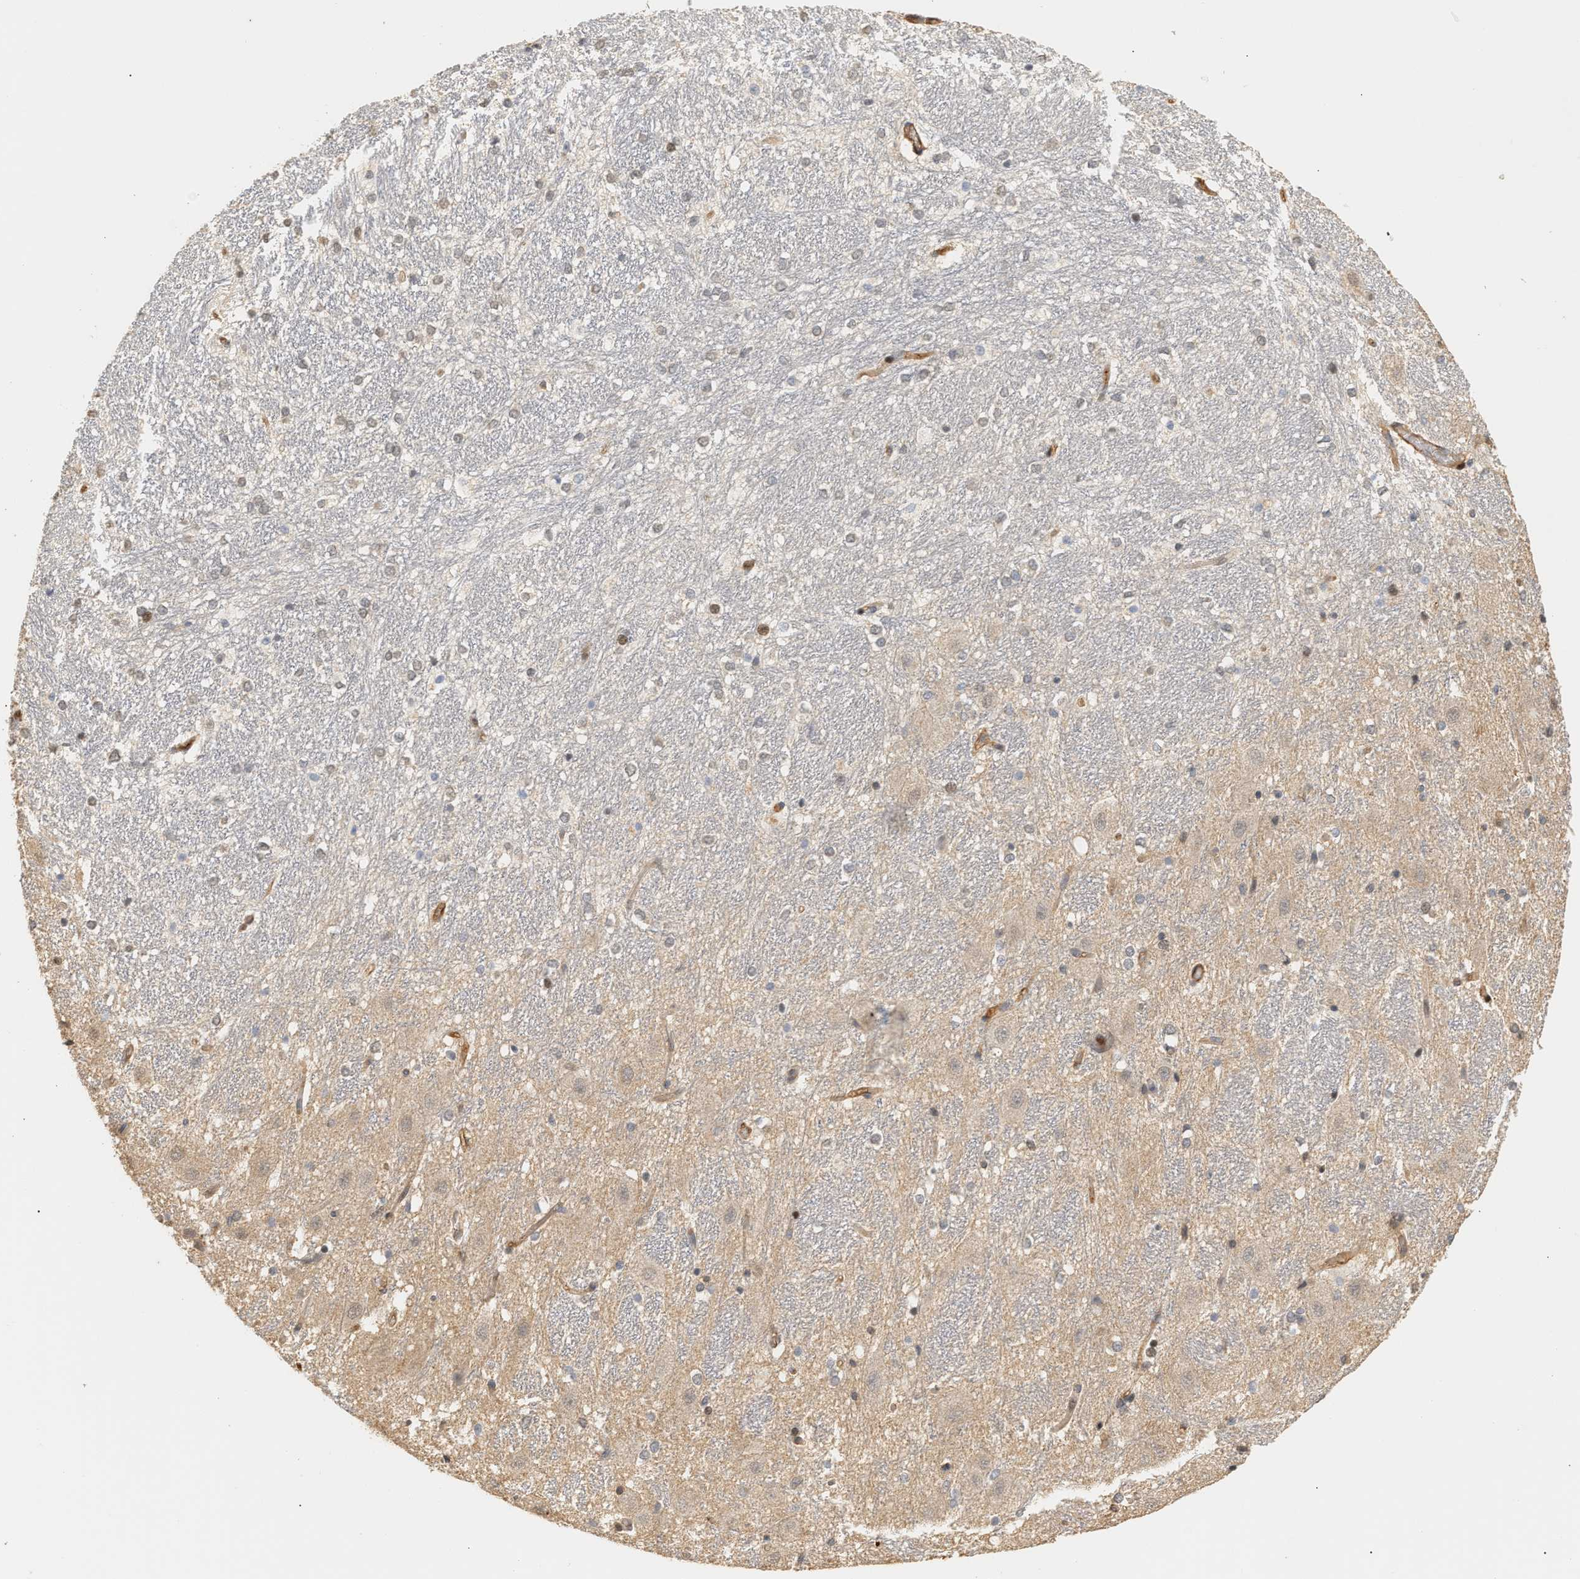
{"staining": {"intensity": "weak", "quantity": "<25%", "location": "cytoplasmic/membranous"}, "tissue": "hippocampus", "cell_type": "Glial cells", "image_type": "normal", "snomed": [{"axis": "morphology", "description": "Normal tissue, NOS"}, {"axis": "topography", "description": "Hippocampus"}], "caption": "High power microscopy photomicrograph of an immunohistochemistry photomicrograph of unremarkable hippocampus, revealing no significant positivity in glial cells.", "gene": "PLXND1", "patient": {"sex": "female", "age": 19}}